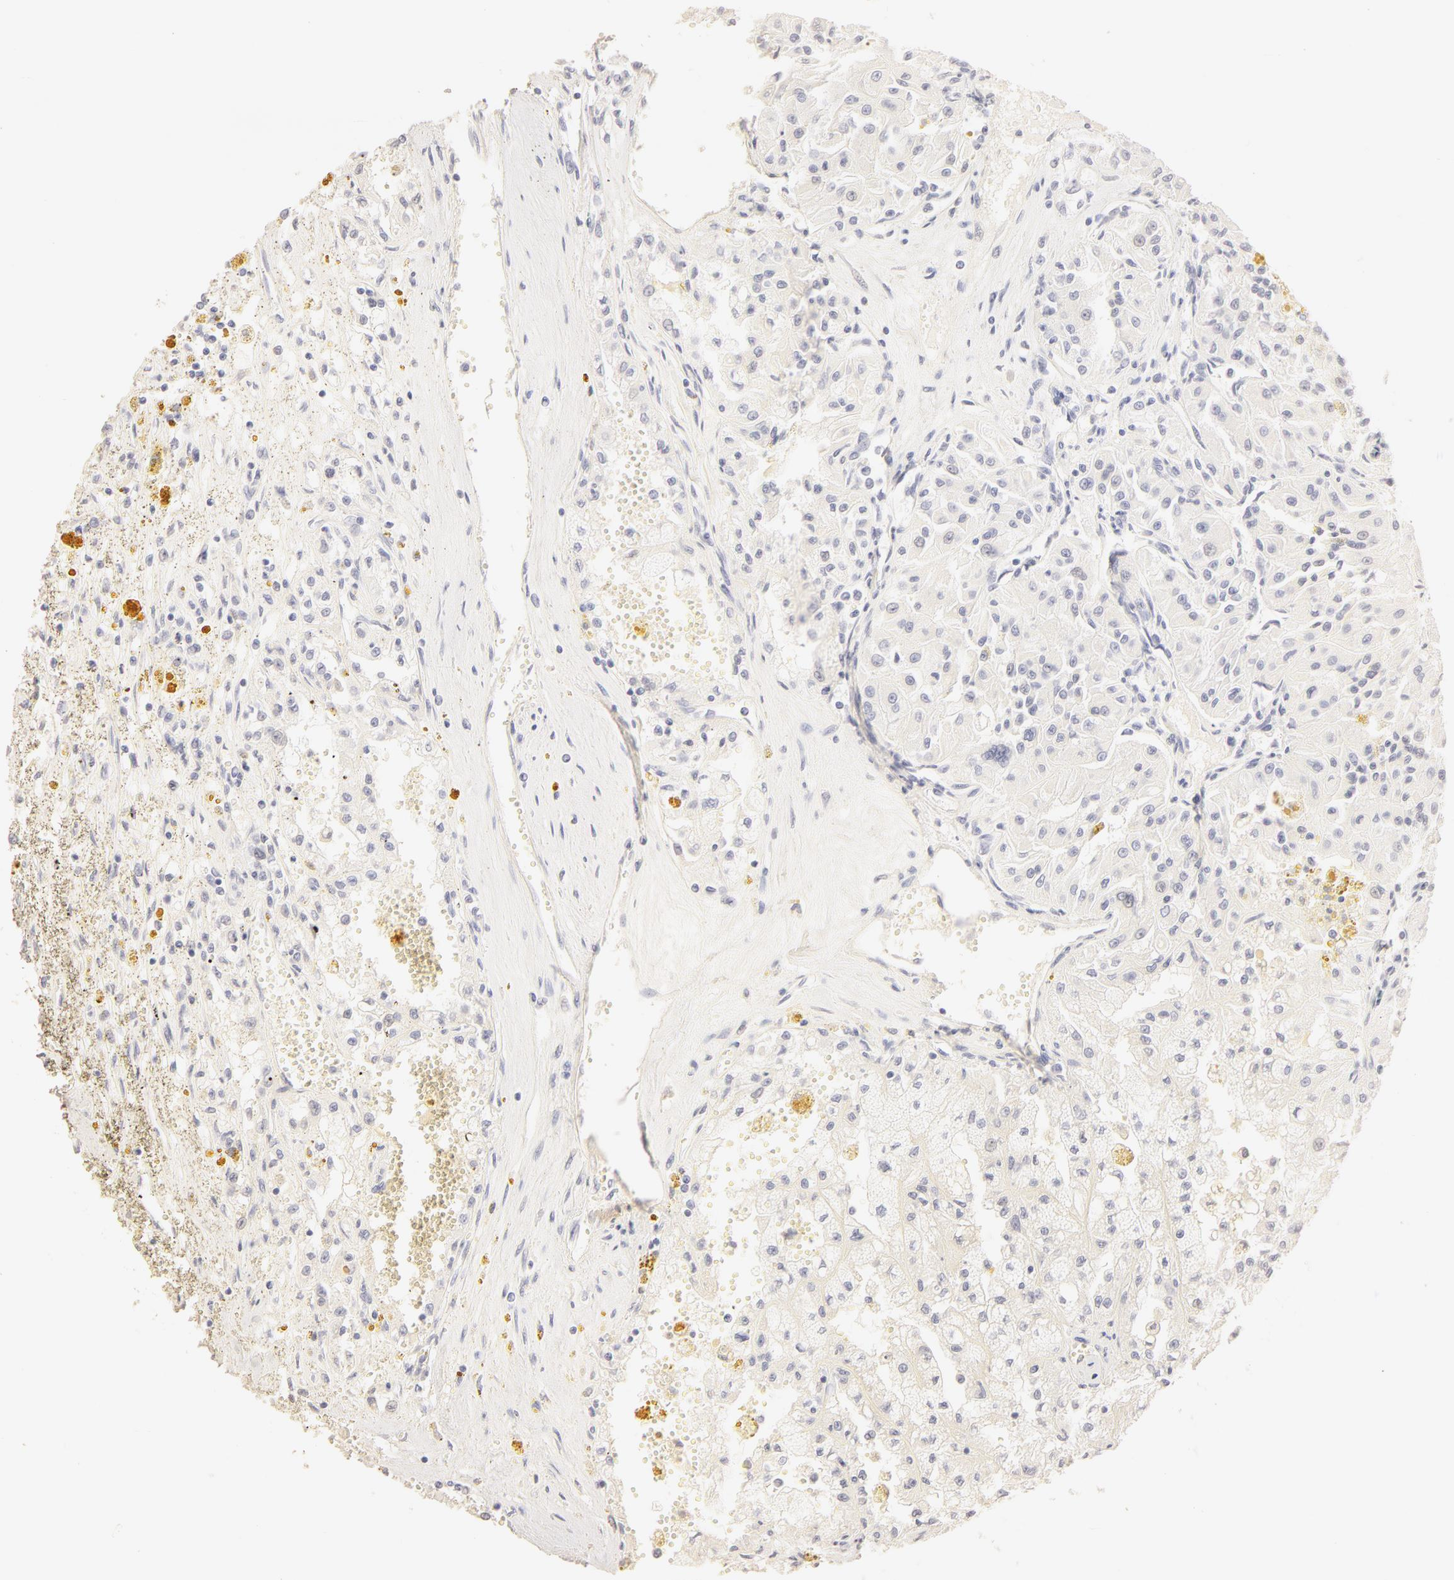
{"staining": {"intensity": "negative", "quantity": "none", "location": "none"}, "tissue": "renal cancer", "cell_type": "Tumor cells", "image_type": "cancer", "snomed": [{"axis": "morphology", "description": "Adenocarcinoma, NOS"}, {"axis": "topography", "description": "Kidney"}], "caption": "Image shows no significant protein staining in tumor cells of renal cancer.", "gene": "LGALS7B", "patient": {"sex": "male", "age": 78}}